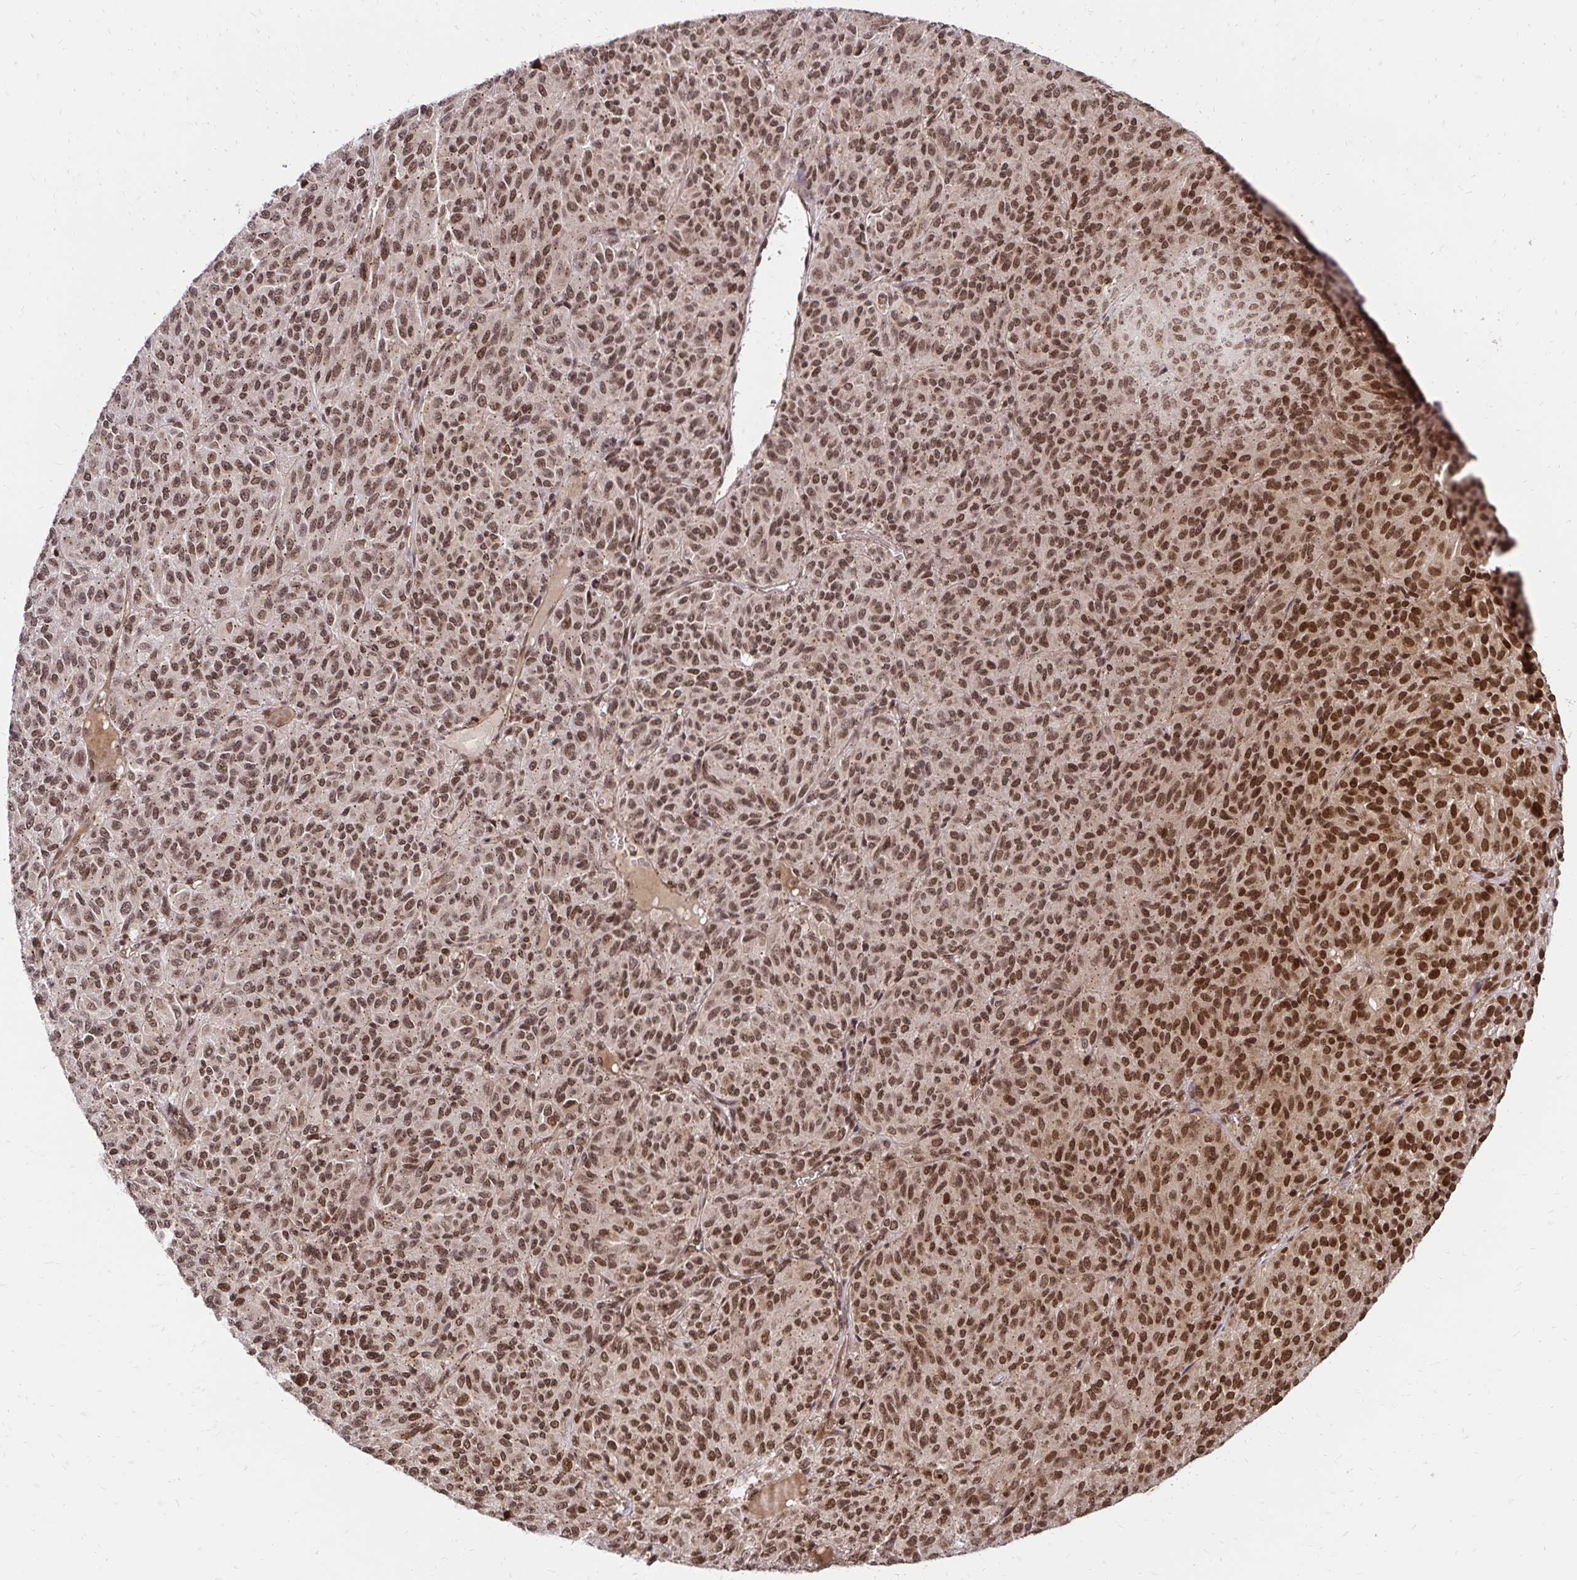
{"staining": {"intensity": "moderate", "quantity": ">75%", "location": "cytoplasmic/membranous,nuclear"}, "tissue": "melanoma", "cell_type": "Tumor cells", "image_type": "cancer", "snomed": [{"axis": "morphology", "description": "Malignant melanoma, Metastatic site"}, {"axis": "topography", "description": "Brain"}], "caption": "An IHC photomicrograph of neoplastic tissue is shown. Protein staining in brown highlights moderate cytoplasmic/membranous and nuclear positivity in melanoma within tumor cells. (Brightfield microscopy of DAB IHC at high magnification).", "gene": "GLYR1", "patient": {"sex": "female", "age": 56}}